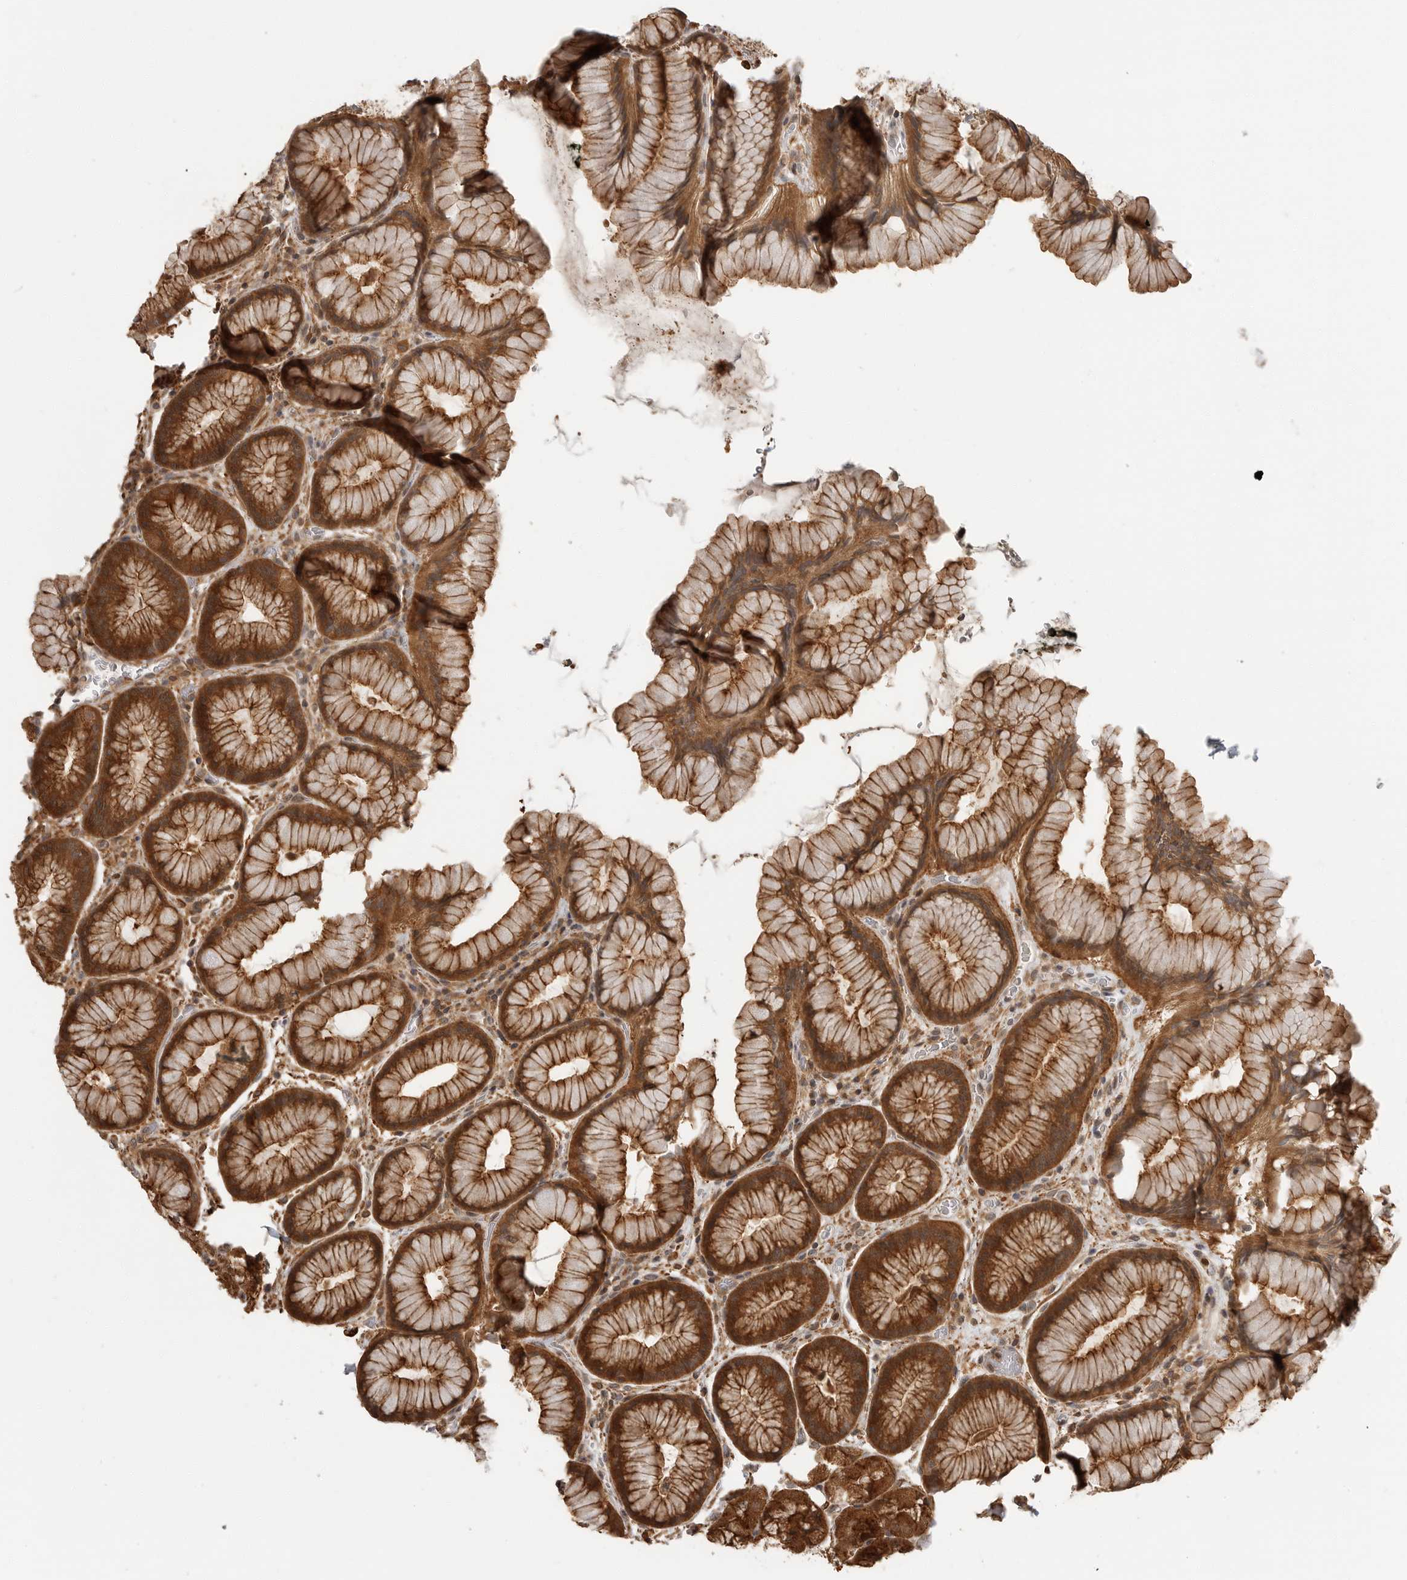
{"staining": {"intensity": "strong", "quantity": ">75%", "location": "cytoplasmic/membranous,nuclear"}, "tissue": "stomach", "cell_type": "Glandular cells", "image_type": "normal", "snomed": [{"axis": "morphology", "description": "Normal tissue, NOS"}, {"axis": "topography", "description": "Stomach, upper"}, {"axis": "topography", "description": "Stomach"}], "caption": "Immunohistochemical staining of benign human stomach demonstrates strong cytoplasmic/membranous,nuclear protein positivity in approximately >75% of glandular cells. Ihc stains the protein of interest in brown and the nuclei are stained blue.", "gene": "ERN1", "patient": {"sex": "male", "age": 48}}